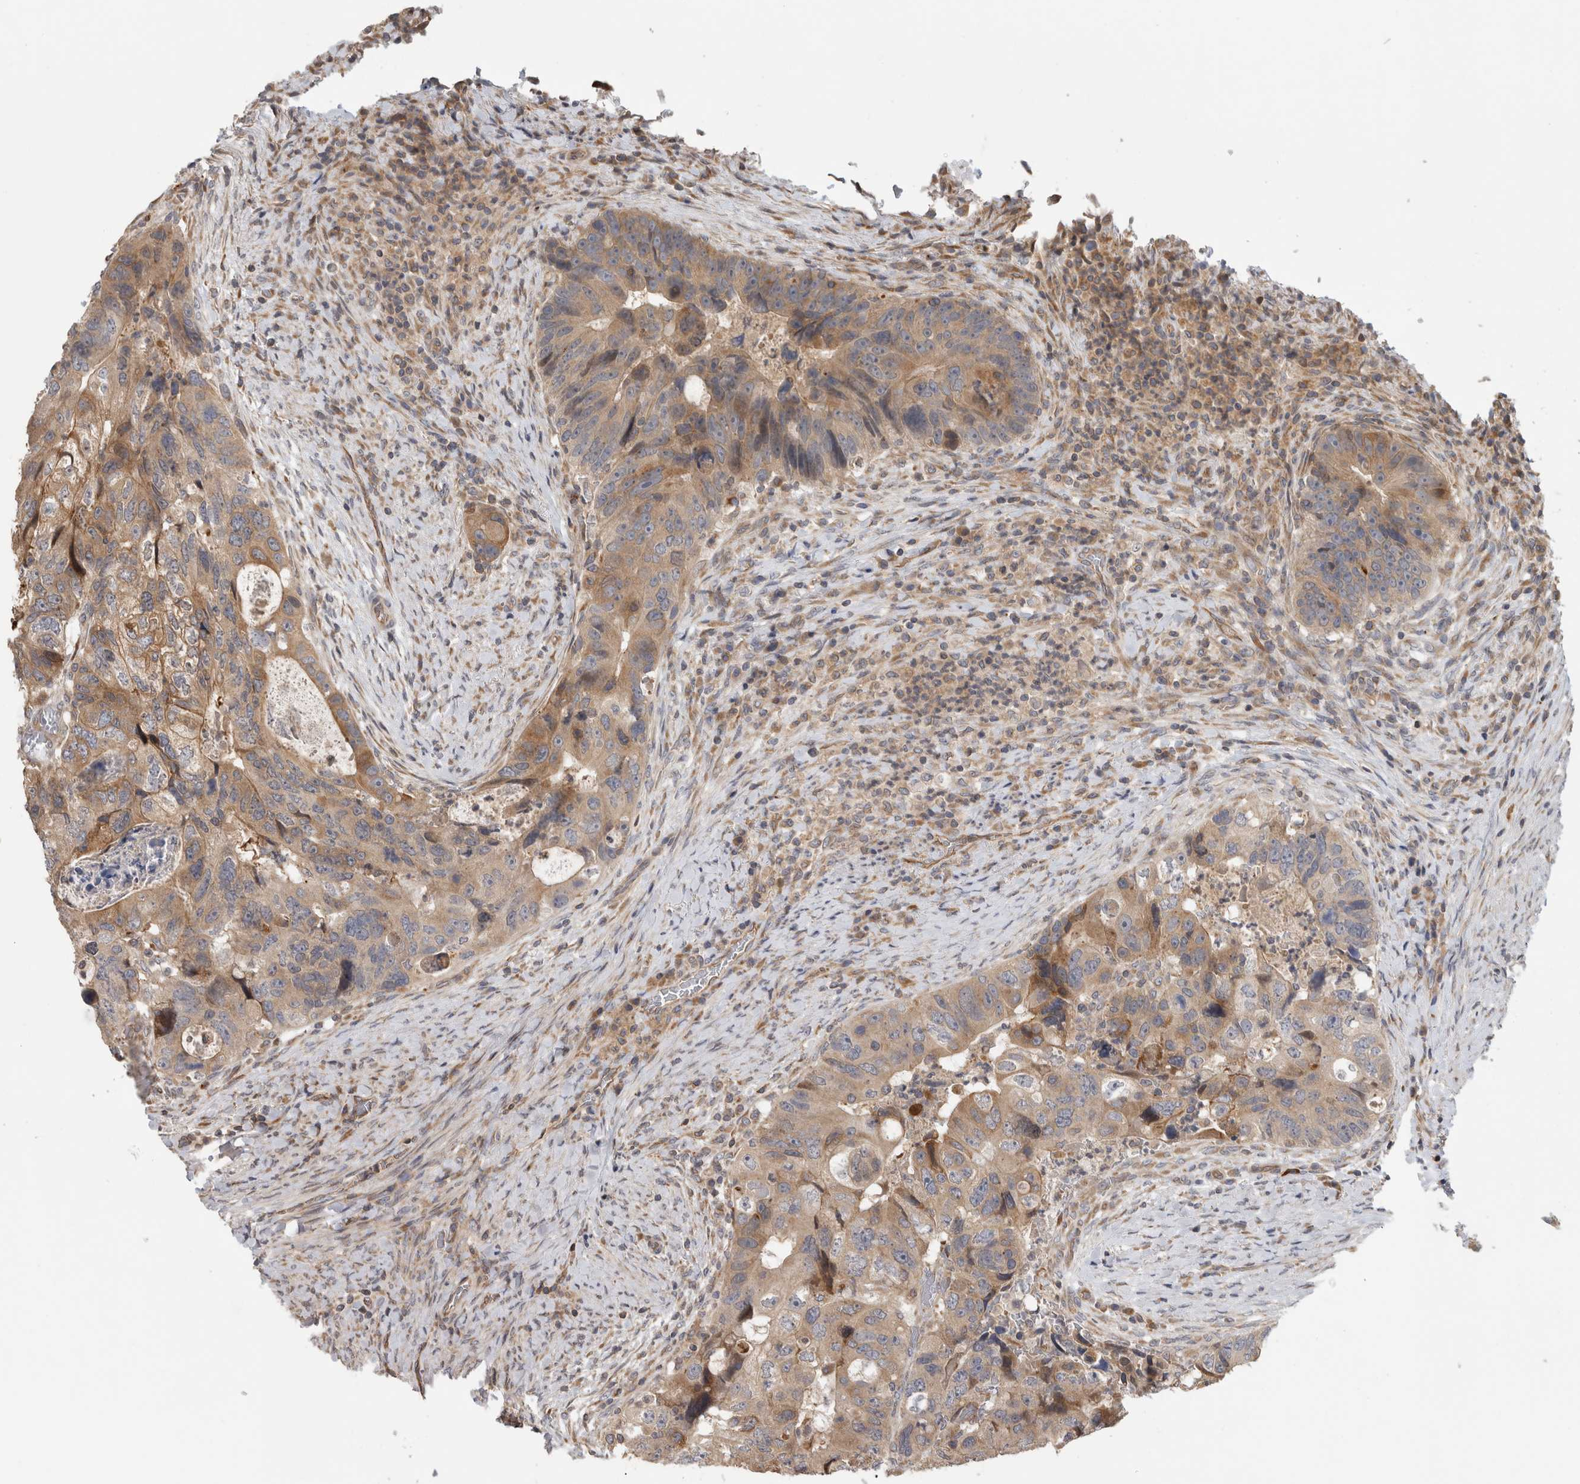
{"staining": {"intensity": "moderate", "quantity": "<25%", "location": "cytoplasmic/membranous"}, "tissue": "colorectal cancer", "cell_type": "Tumor cells", "image_type": "cancer", "snomed": [{"axis": "morphology", "description": "Adenocarcinoma, NOS"}, {"axis": "topography", "description": "Rectum"}], "caption": "A low amount of moderate cytoplasmic/membranous staining is identified in approximately <25% of tumor cells in colorectal cancer tissue. (Stains: DAB in brown, nuclei in blue, Microscopy: brightfield microscopy at high magnification).", "gene": "PARP6", "patient": {"sex": "male", "age": 59}}